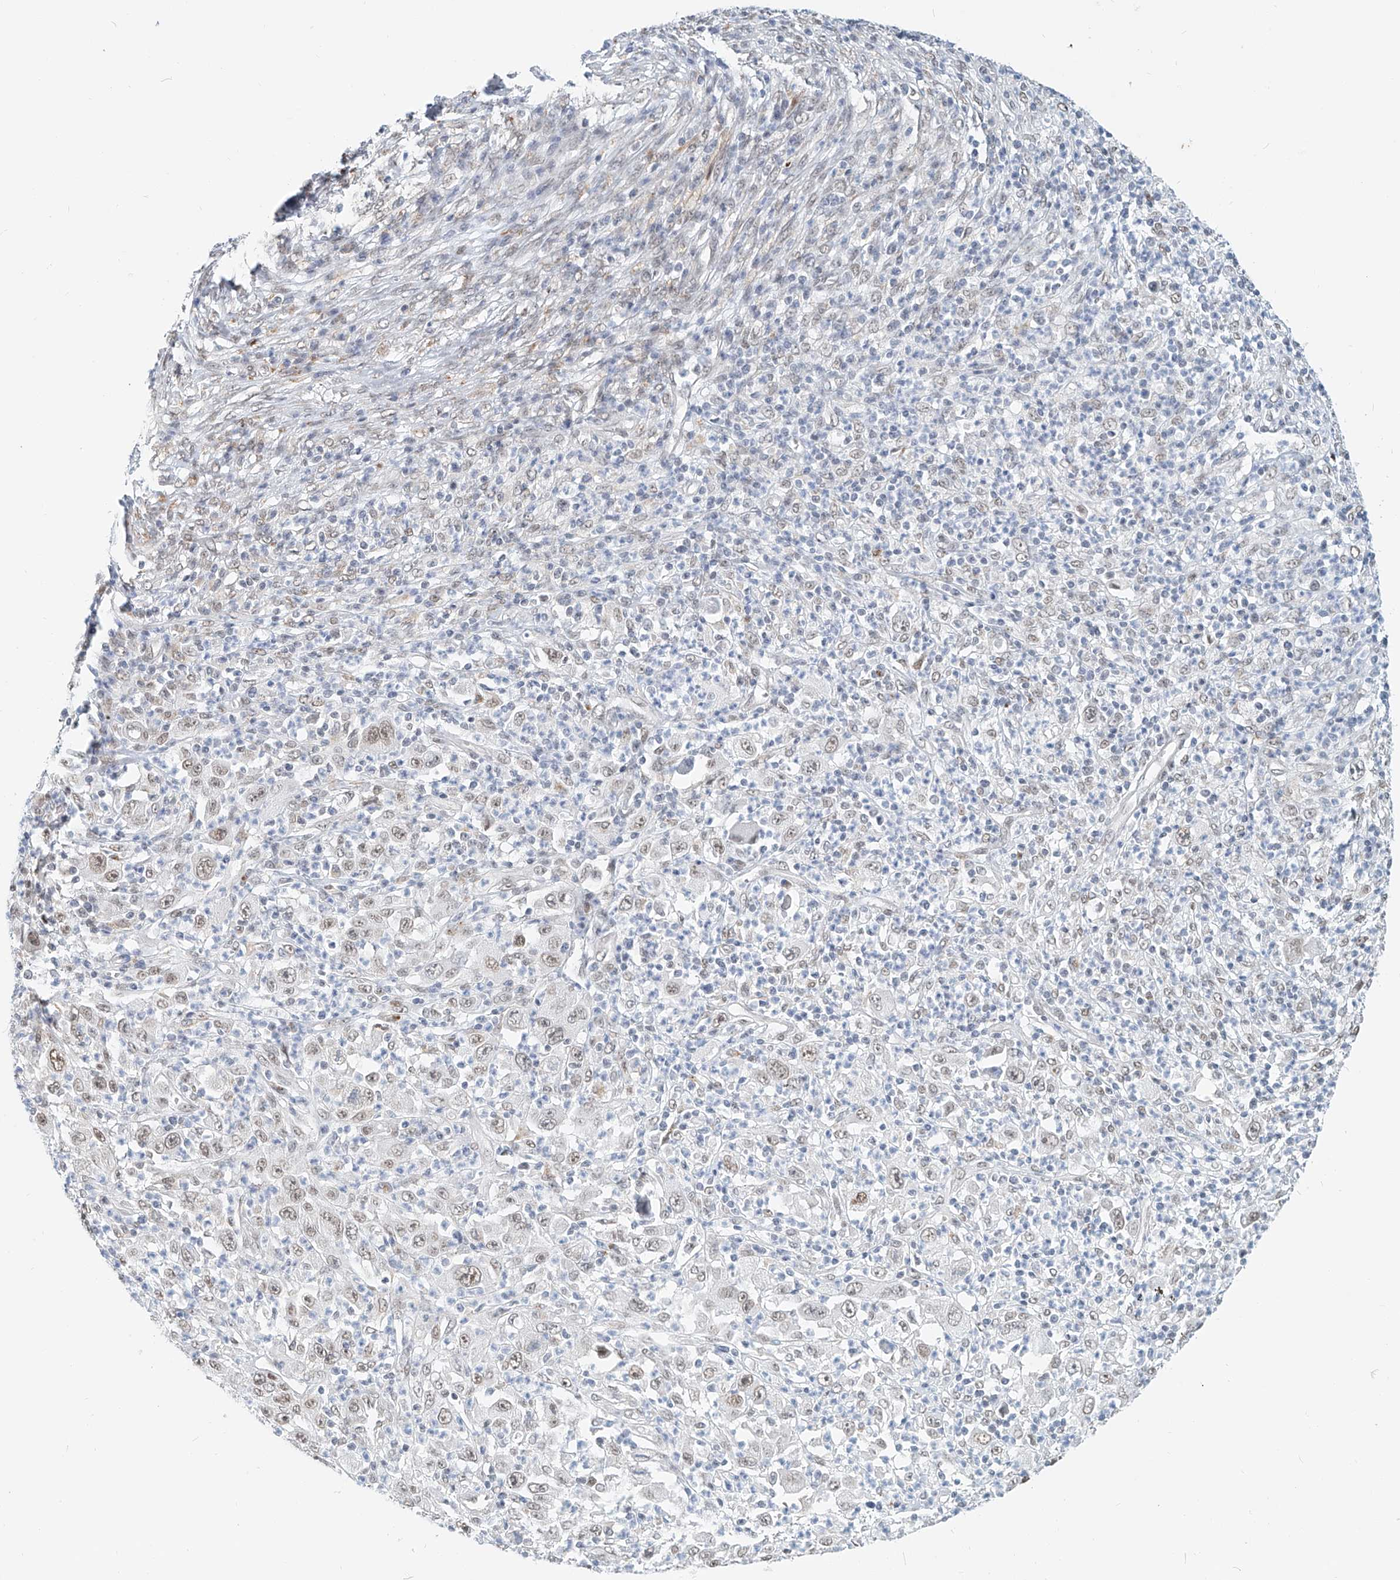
{"staining": {"intensity": "moderate", "quantity": "25%-75%", "location": "nuclear"}, "tissue": "melanoma", "cell_type": "Tumor cells", "image_type": "cancer", "snomed": [{"axis": "morphology", "description": "Malignant melanoma, Metastatic site"}, {"axis": "topography", "description": "Skin"}], "caption": "Human malignant melanoma (metastatic site) stained for a protein (brown) displays moderate nuclear positive expression in about 25%-75% of tumor cells.", "gene": "SASH1", "patient": {"sex": "female", "age": 56}}